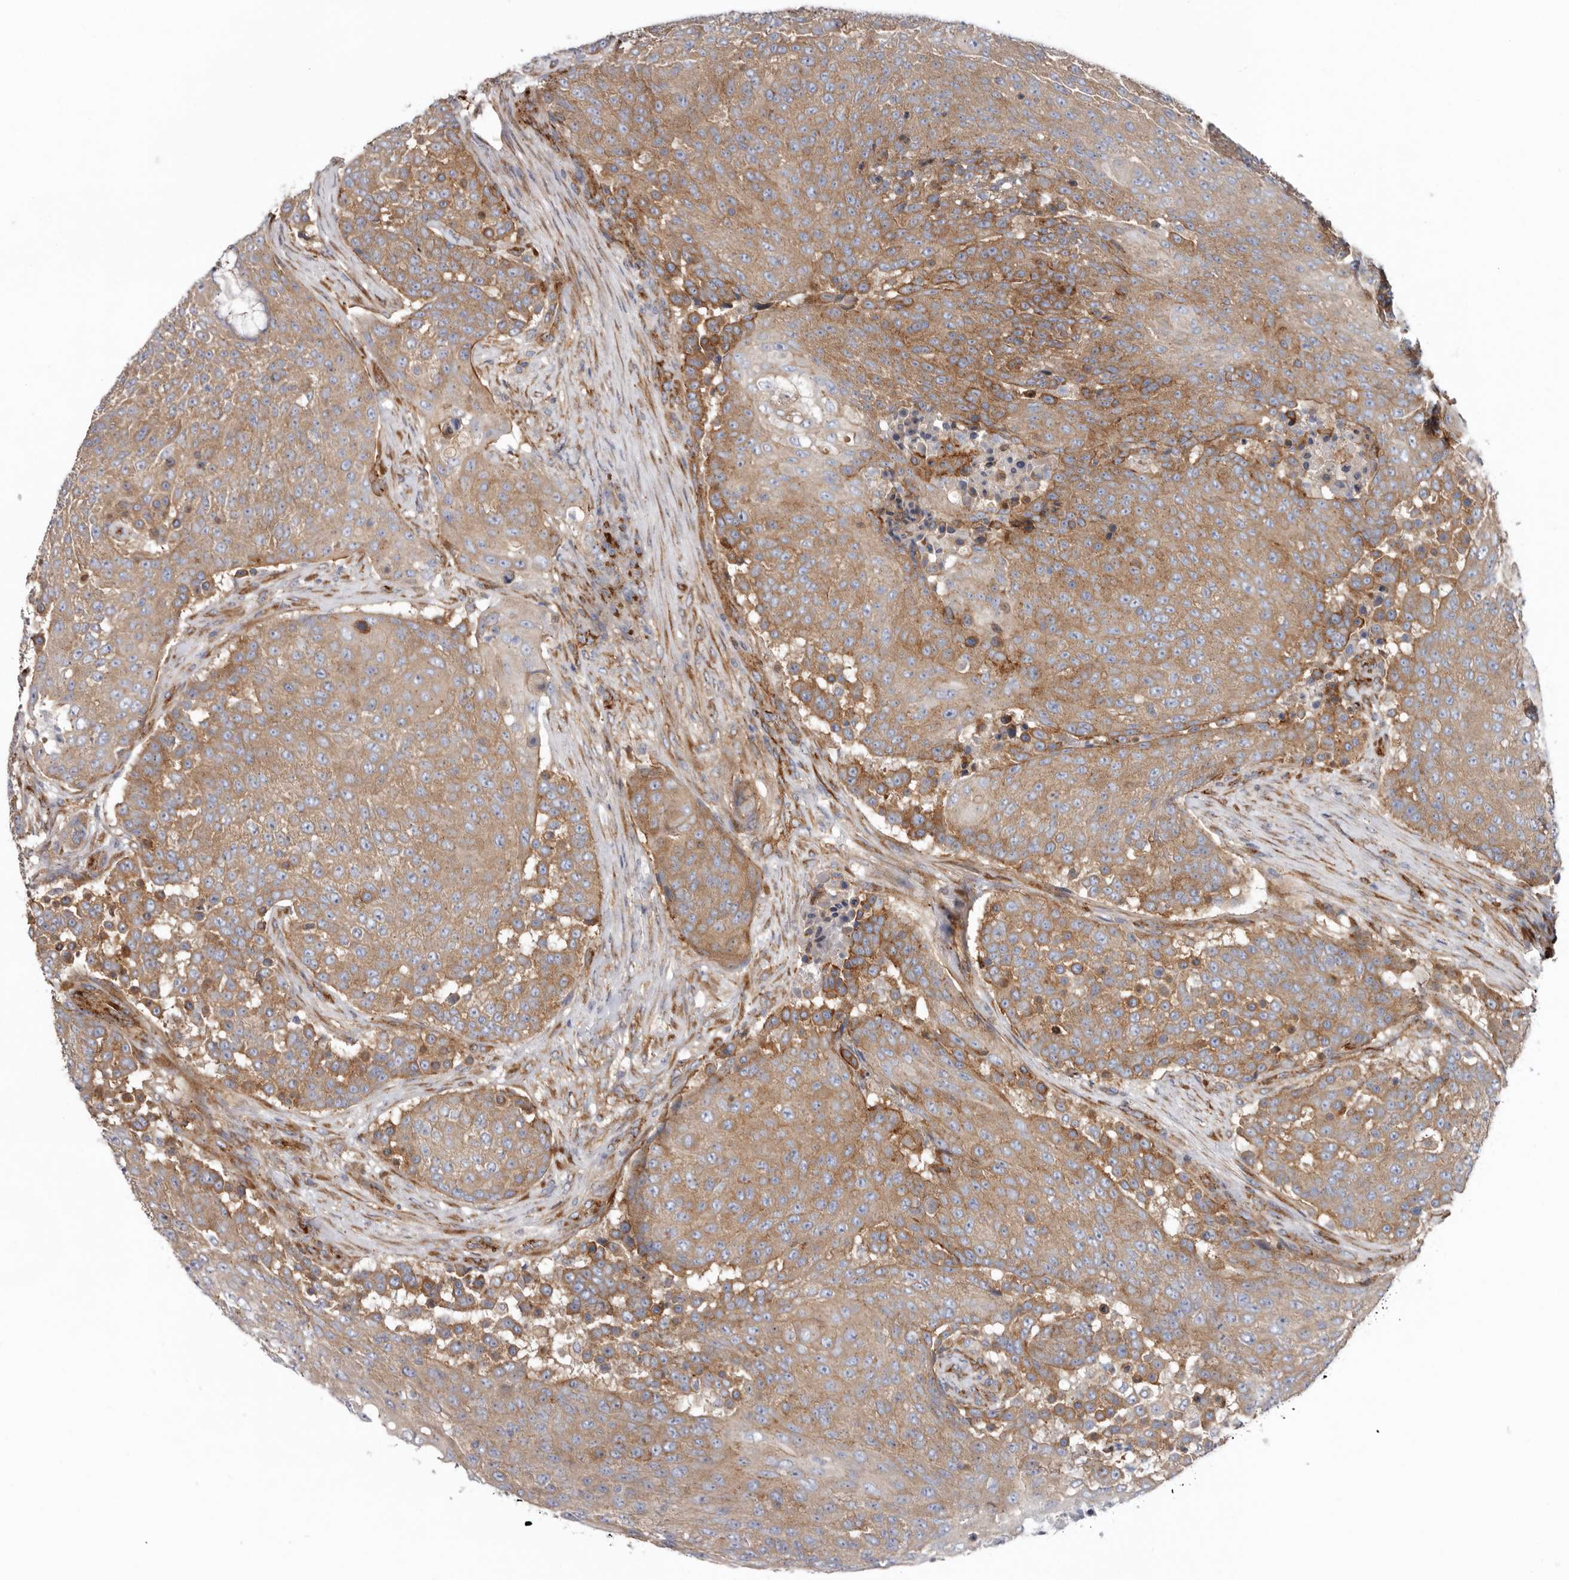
{"staining": {"intensity": "moderate", "quantity": ">75%", "location": "cytoplasmic/membranous"}, "tissue": "urothelial cancer", "cell_type": "Tumor cells", "image_type": "cancer", "snomed": [{"axis": "morphology", "description": "Urothelial carcinoma, High grade"}, {"axis": "topography", "description": "Urinary bladder"}], "caption": "Immunohistochemistry (IHC) of urothelial cancer demonstrates medium levels of moderate cytoplasmic/membranous expression in about >75% of tumor cells. The staining was performed using DAB (3,3'-diaminobenzidine) to visualize the protein expression in brown, while the nuclei were stained in blue with hematoxylin (Magnification: 20x).", "gene": "LUZP1", "patient": {"sex": "female", "age": 63}}